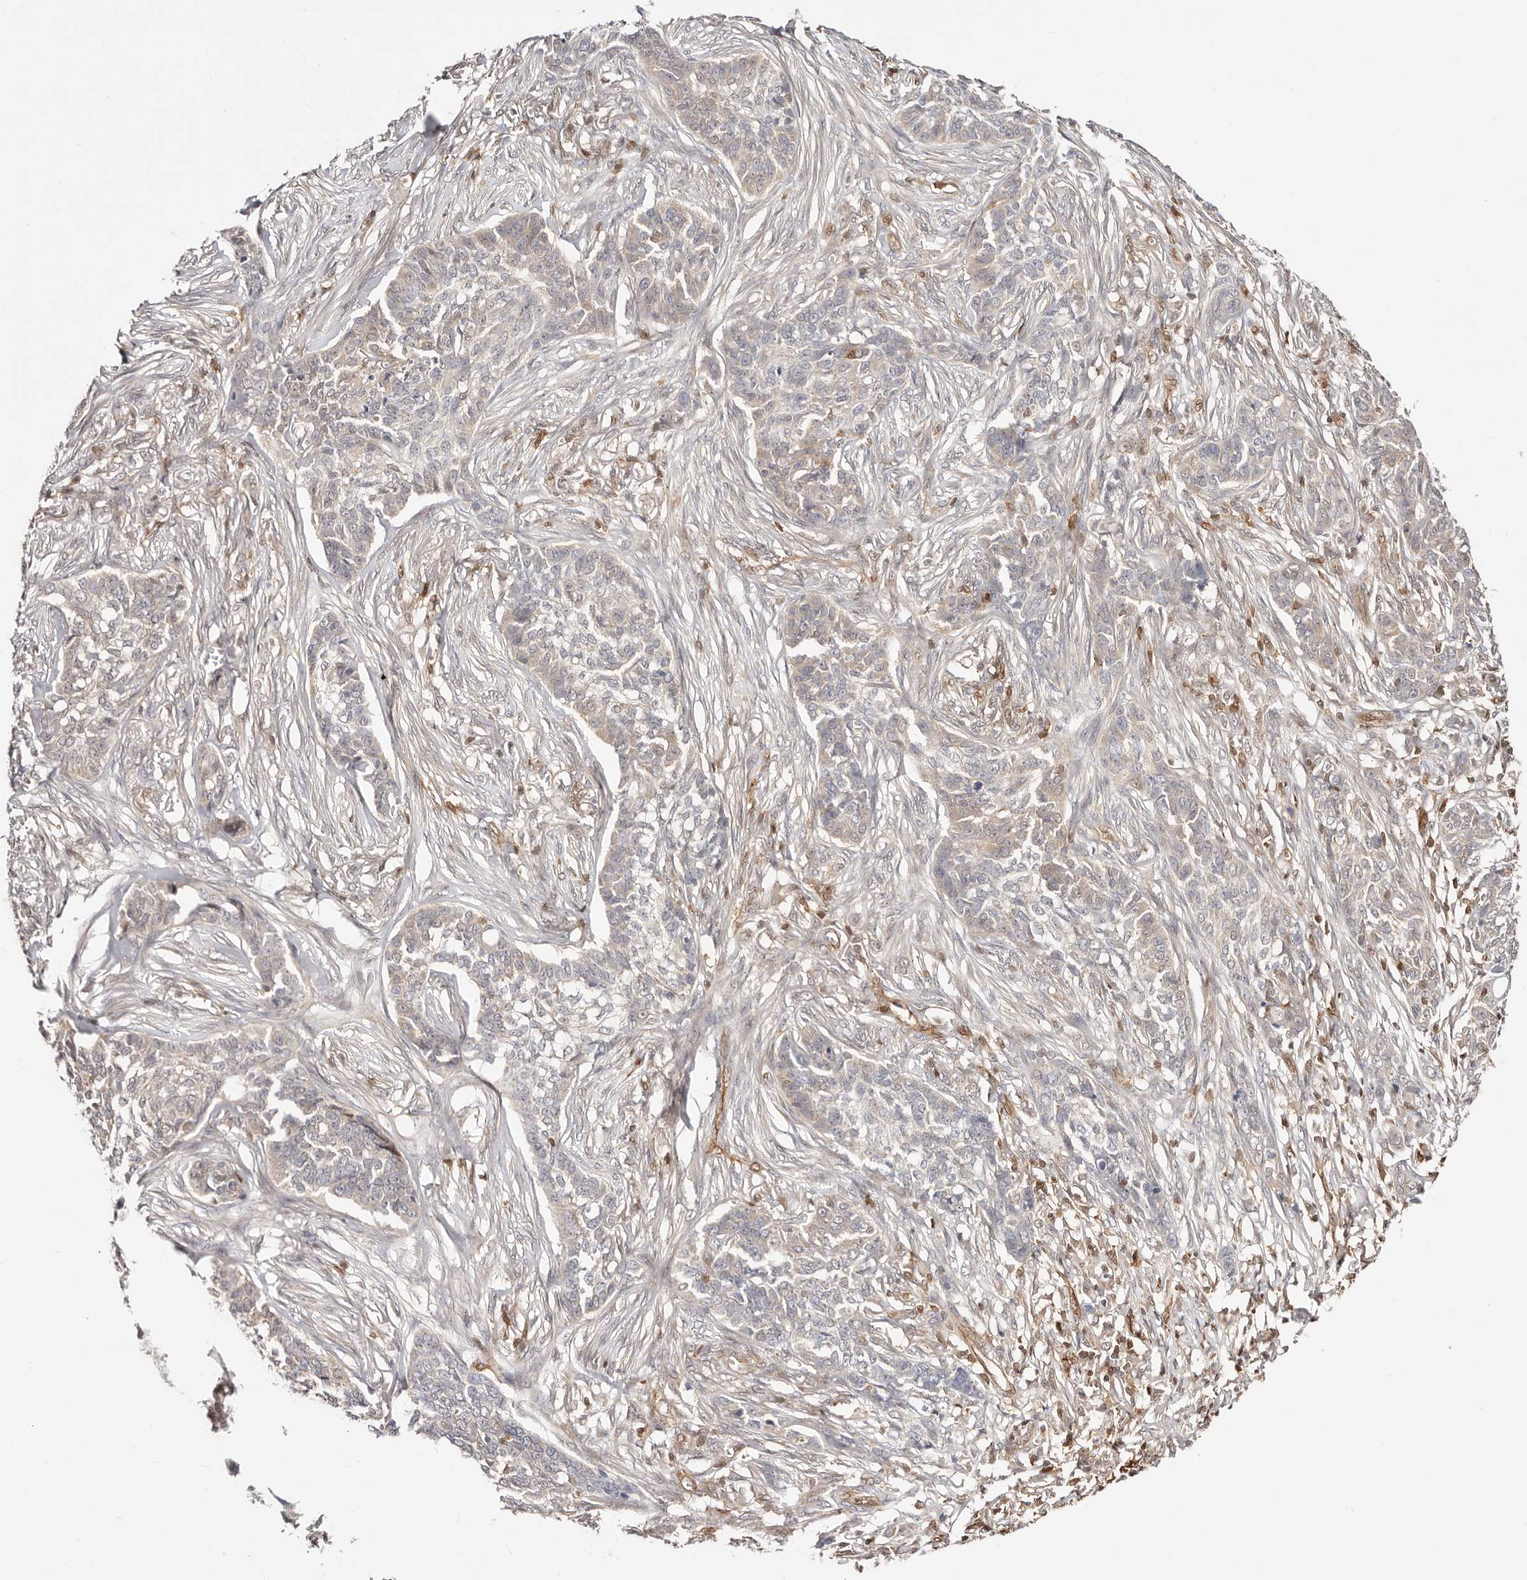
{"staining": {"intensity": "weak", "quantity": "<25%", "location": "cytoplasmic/membranous"}, "tissue": "skin cancer", "cell_type": "Tumor cells", "image_type": "cancer", "snomed": [{"axis": "morphology", "description": "Basal cell carcinoma"}, {"axis": "topography", "description": "Skin"}], "caption": "Protein analysis of skin cancer reveals no significant expression in tumor cells.", "gene": "STAT5A", "patient": {"sex": "male", "age": 85}}